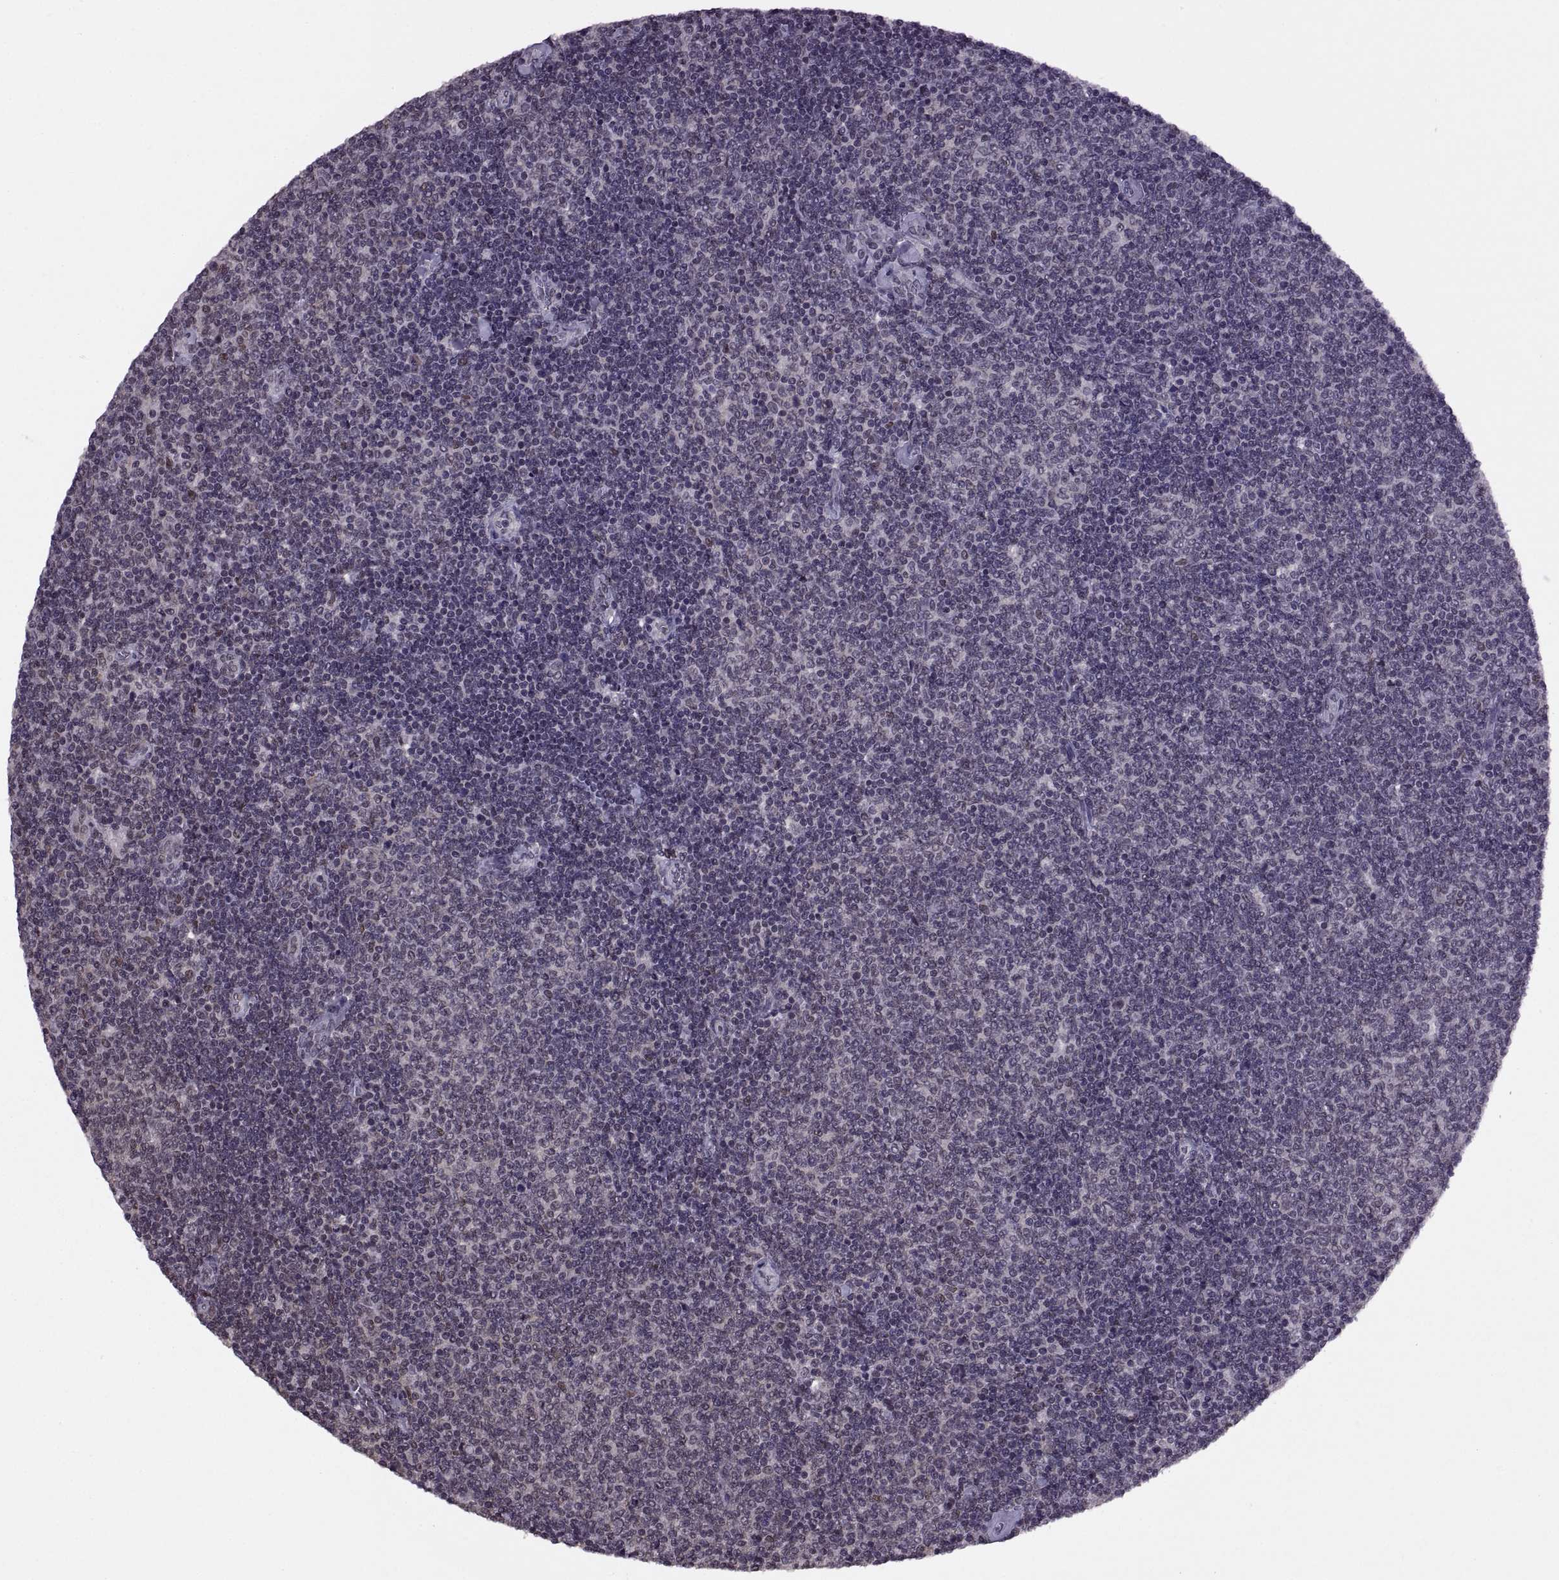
{"staining": {"intensity": "negative", "quantity": "none", "location": "none"}, "tissue": "lymphoma", "cell_type": "Tumor cells", "image_type": "cancer", "snomed": [{"axis": "morphology", "description": "Malignant lymphoma, non-Hodgkin's type, Low grade"}, {"axis": "topography", "description": "Lymph node"}], "caption": "DAB (3,3'-diaminobenzidine) immunohistochemical staining of malignant lymphoma, non-Hodgkin's type (low-grade) demonstrates no significant expression in tumor cells.", "gene": "INTS3", "patient": {"sex": "male", "age": 52}}